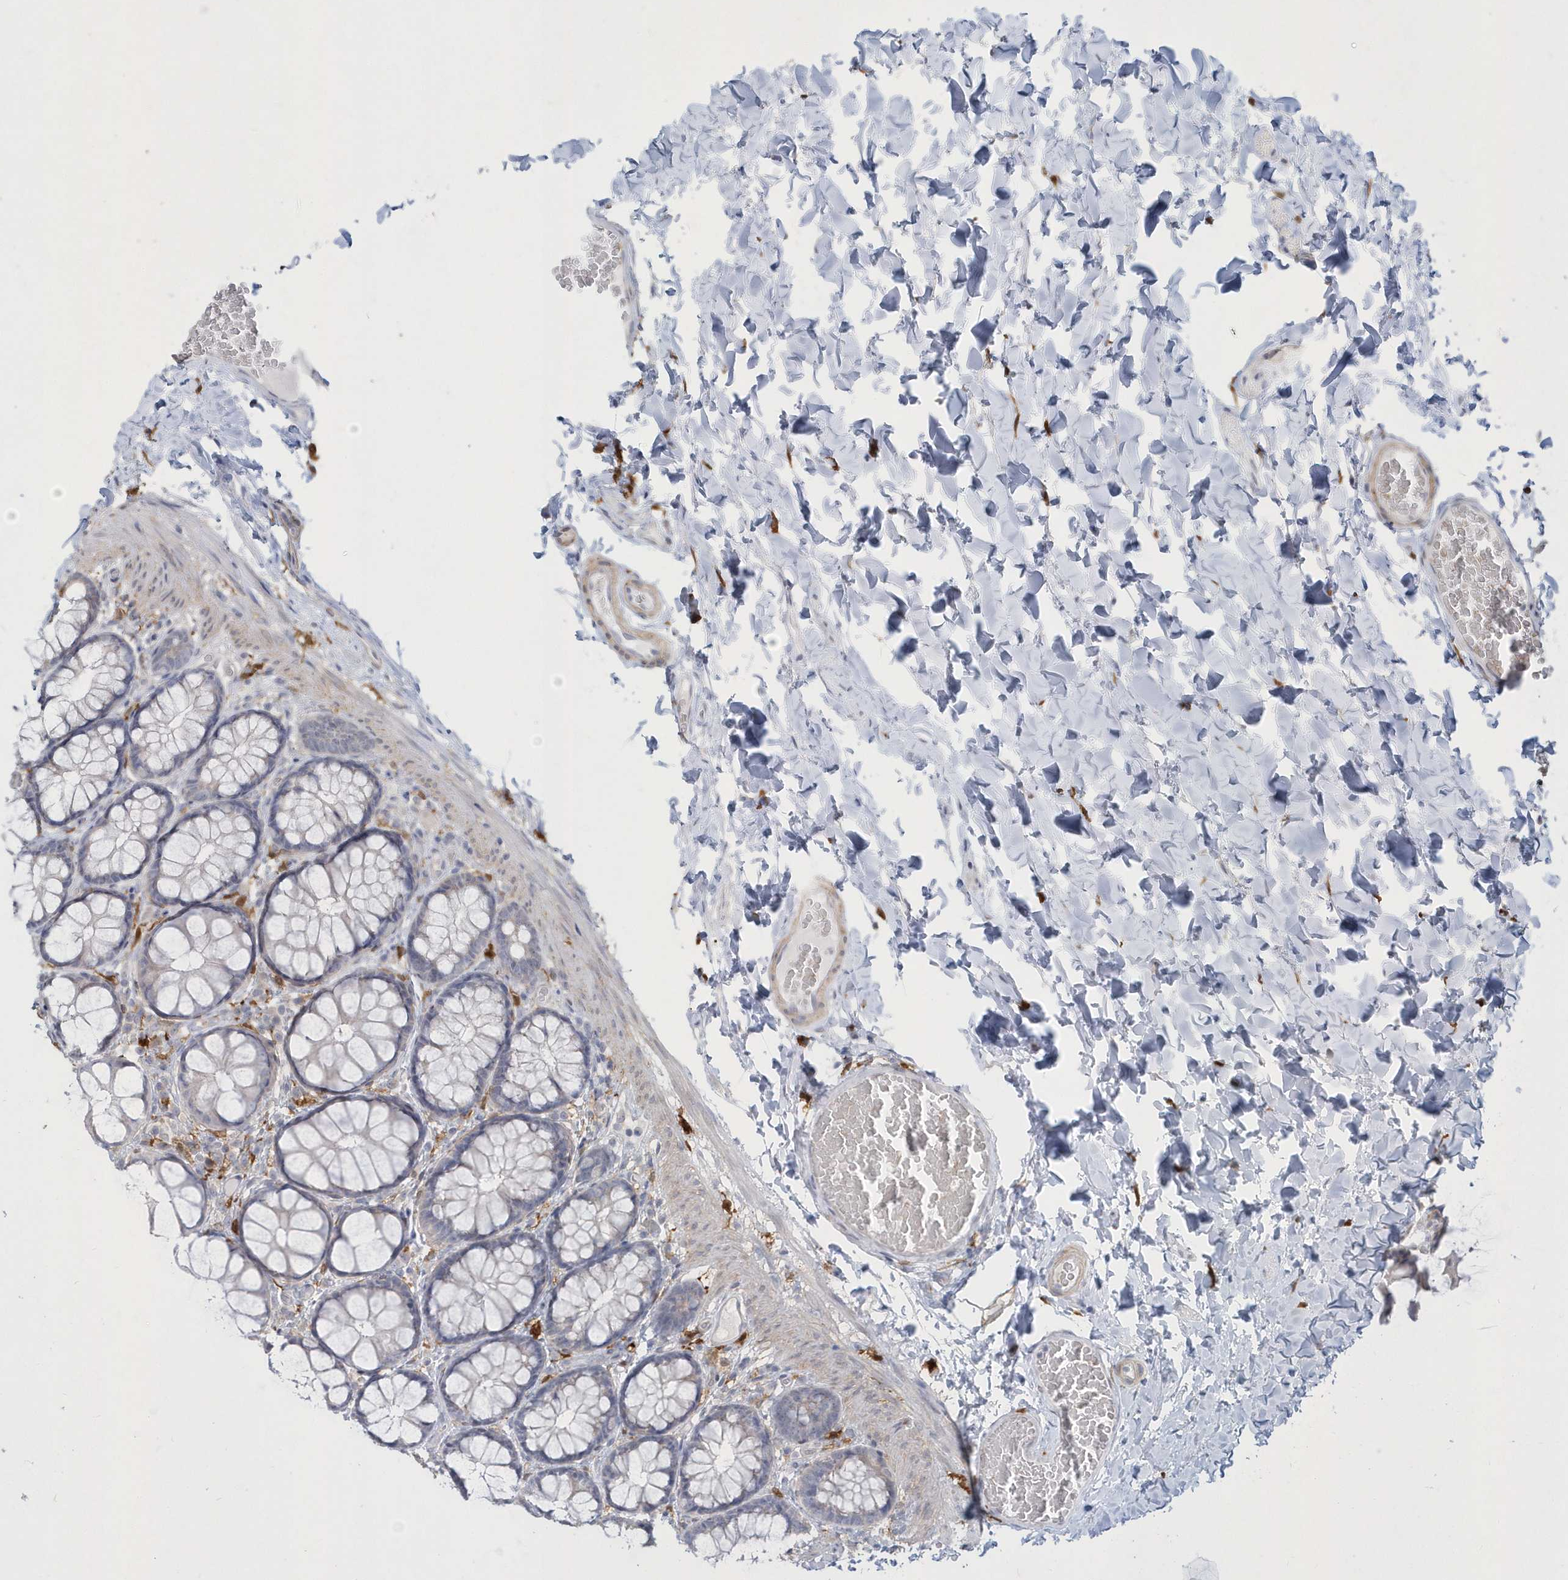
{"staining": {"intensity": "negative", "quantity": "none", "location": "none"}, "tissue": "colon", "cell_type": "Endothelial cells", "image_type": "normal", "snomed": [{"axis": "morphology", "description": "Normal tissue, NOS"}, {"axis": "topography", "description": "Colon"}], "caption": "This is a photomicrograph of immunohistochemistry (IHC) staining of normal colon, which shows no staining in endothelial cells. (DAB IHC, high magnification).", "gene": "TSPEAR", "patient": {"sex": "male", "age": 47}}